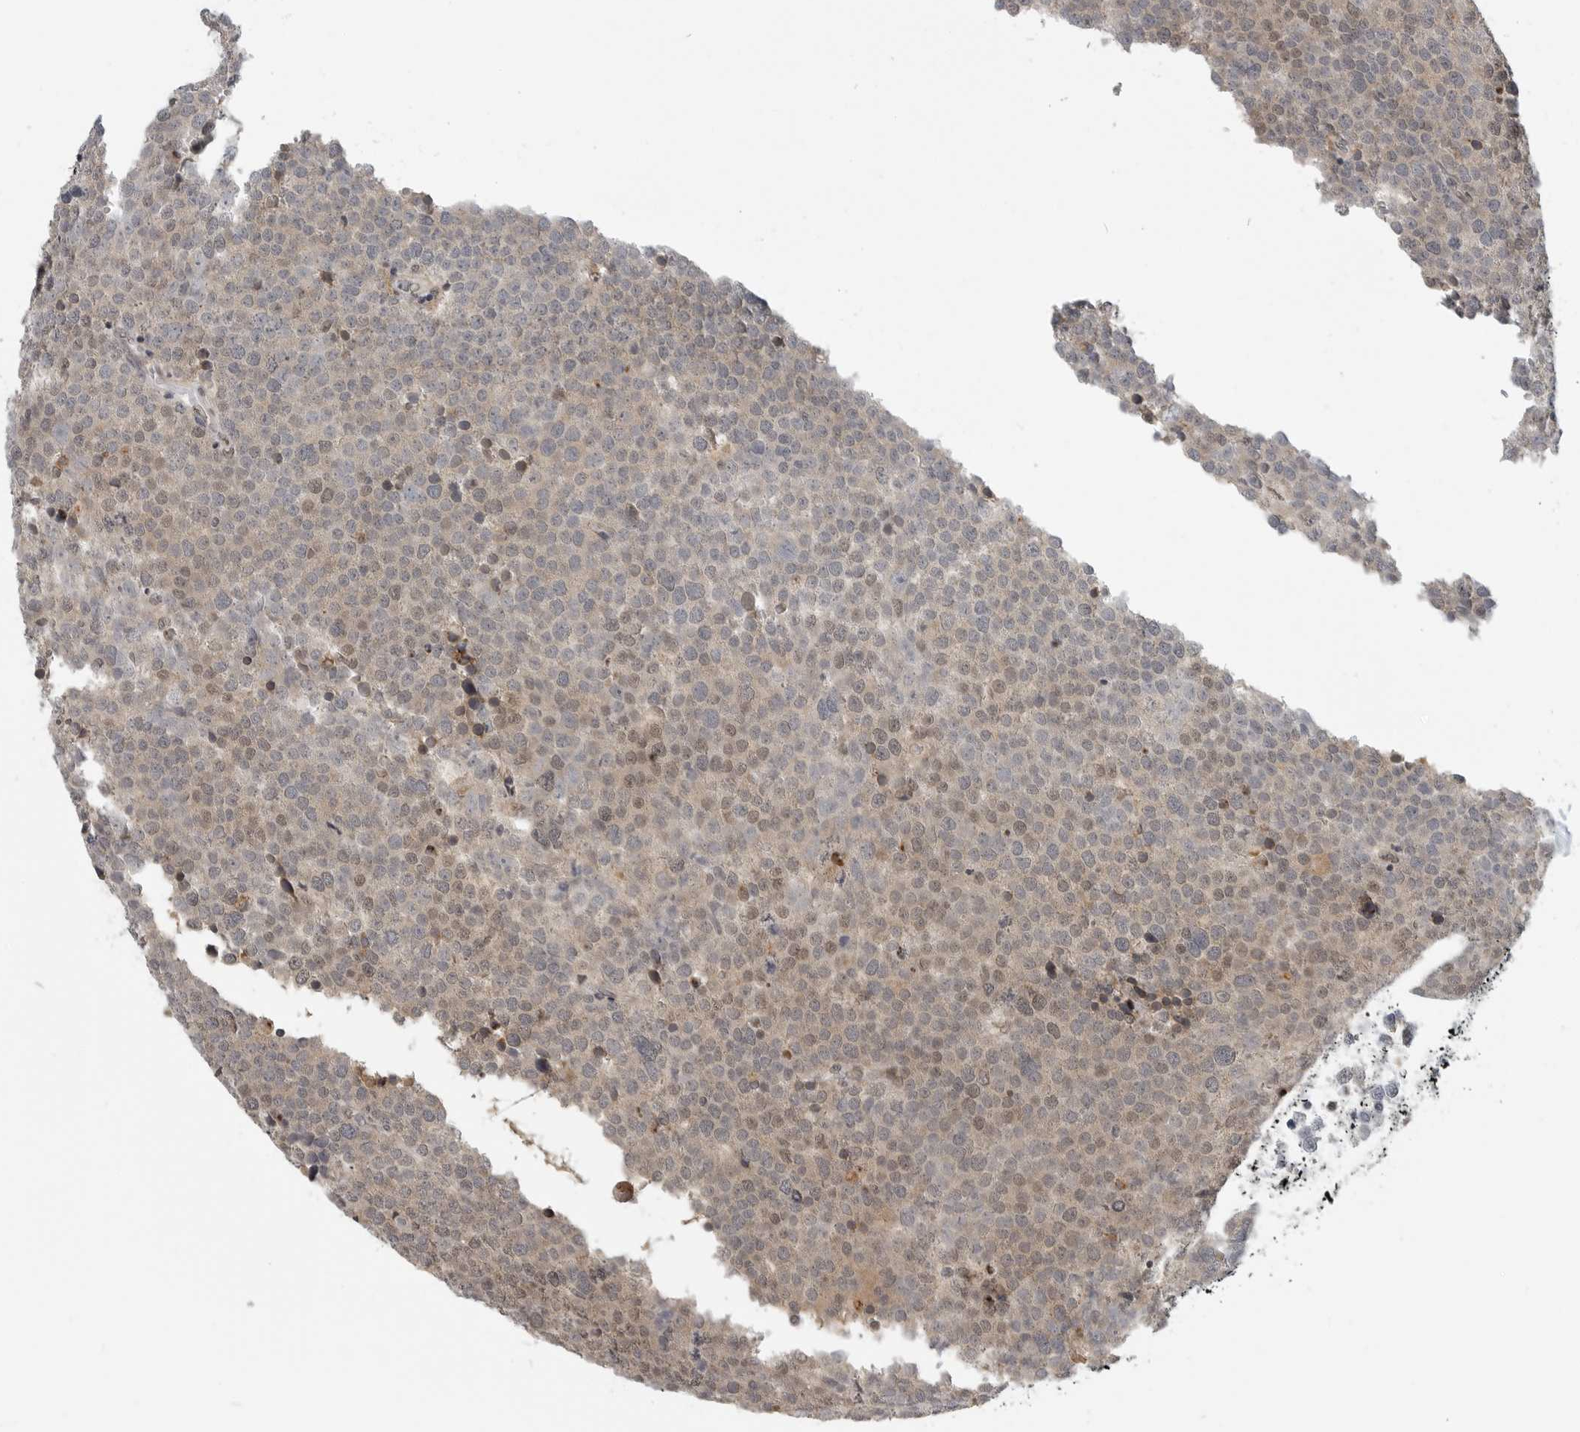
{"staining": {"intensity": "weak", "quantity": "25%-75%", "location": "cytoplasmic/membranous,nuclear"}, "tissue": "testis cancer", "cell_type": "Tumor cells", "image_type": "cancer", "snomed": [{"axis": "morphology", "description": "Seminoma, NOS"}, {"axis": "topography", "description": "Testis"}], "caption": "Seminoma (testis) stained with immunohistochemistry reveals weak cytoplasmic/membranous and nuclear expression in about 25%-75% of tumor cells. Nuclei are stained in blue.", "gene": "CEP295NL", "patient": {"sex": "male", "age": 71}}